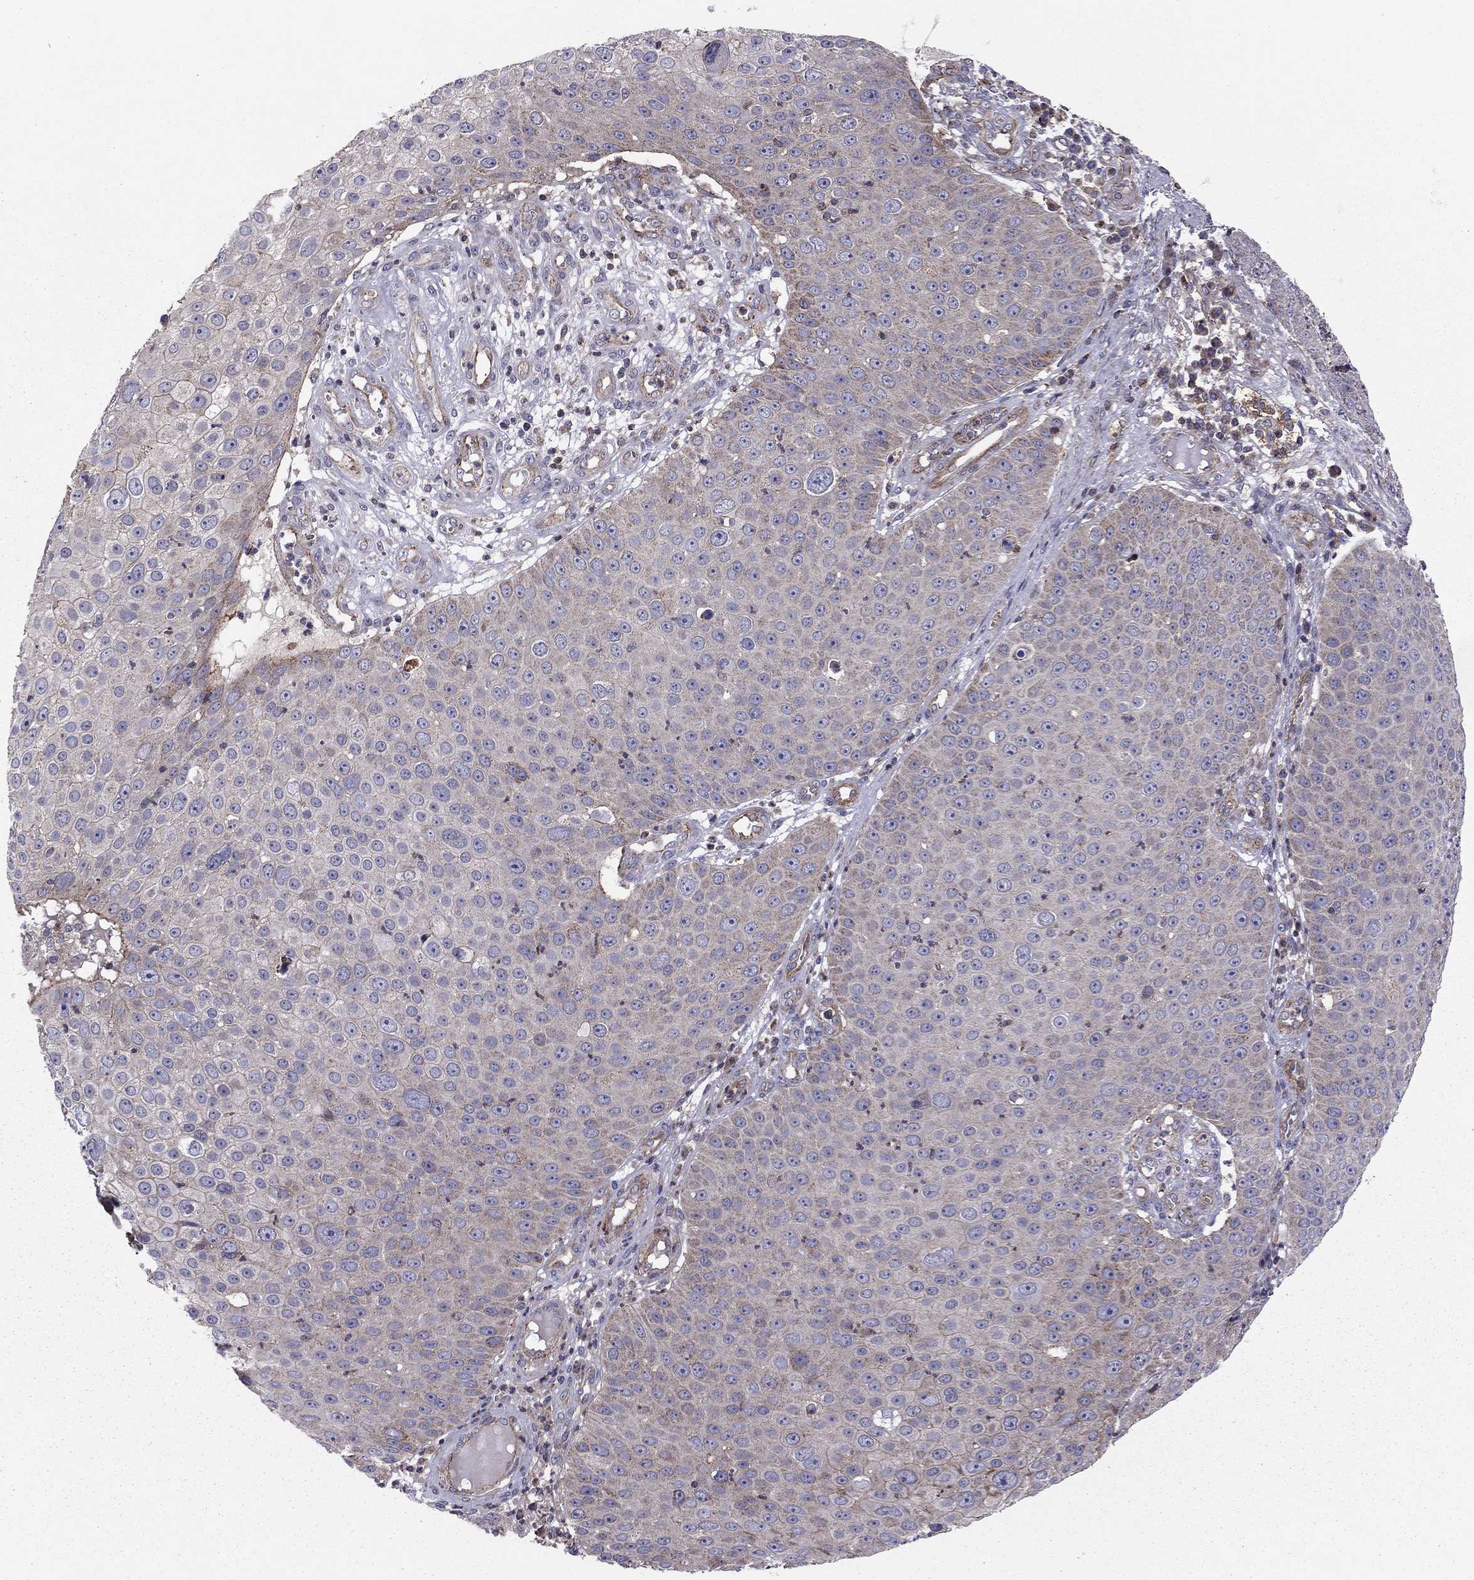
{"staining": {"intensity": "weak", "quantity": "<25%", "location": "cytoplasmic/membranous"}, "tissue": "skin cancer", "cell_type": "Tumor cells", "image_type": "cancer", "snomed": [{"axis": "morphology", "description": "Squamous cell carcinoma, NOS"}, {"axis": "topography", "description": "Skin"}], "caption": "Histopathology image shows no protein expression in tumor cells of skin cancer tissue.", "gene": "ALG6", "patient": {"sex": "male", "age": 71}}